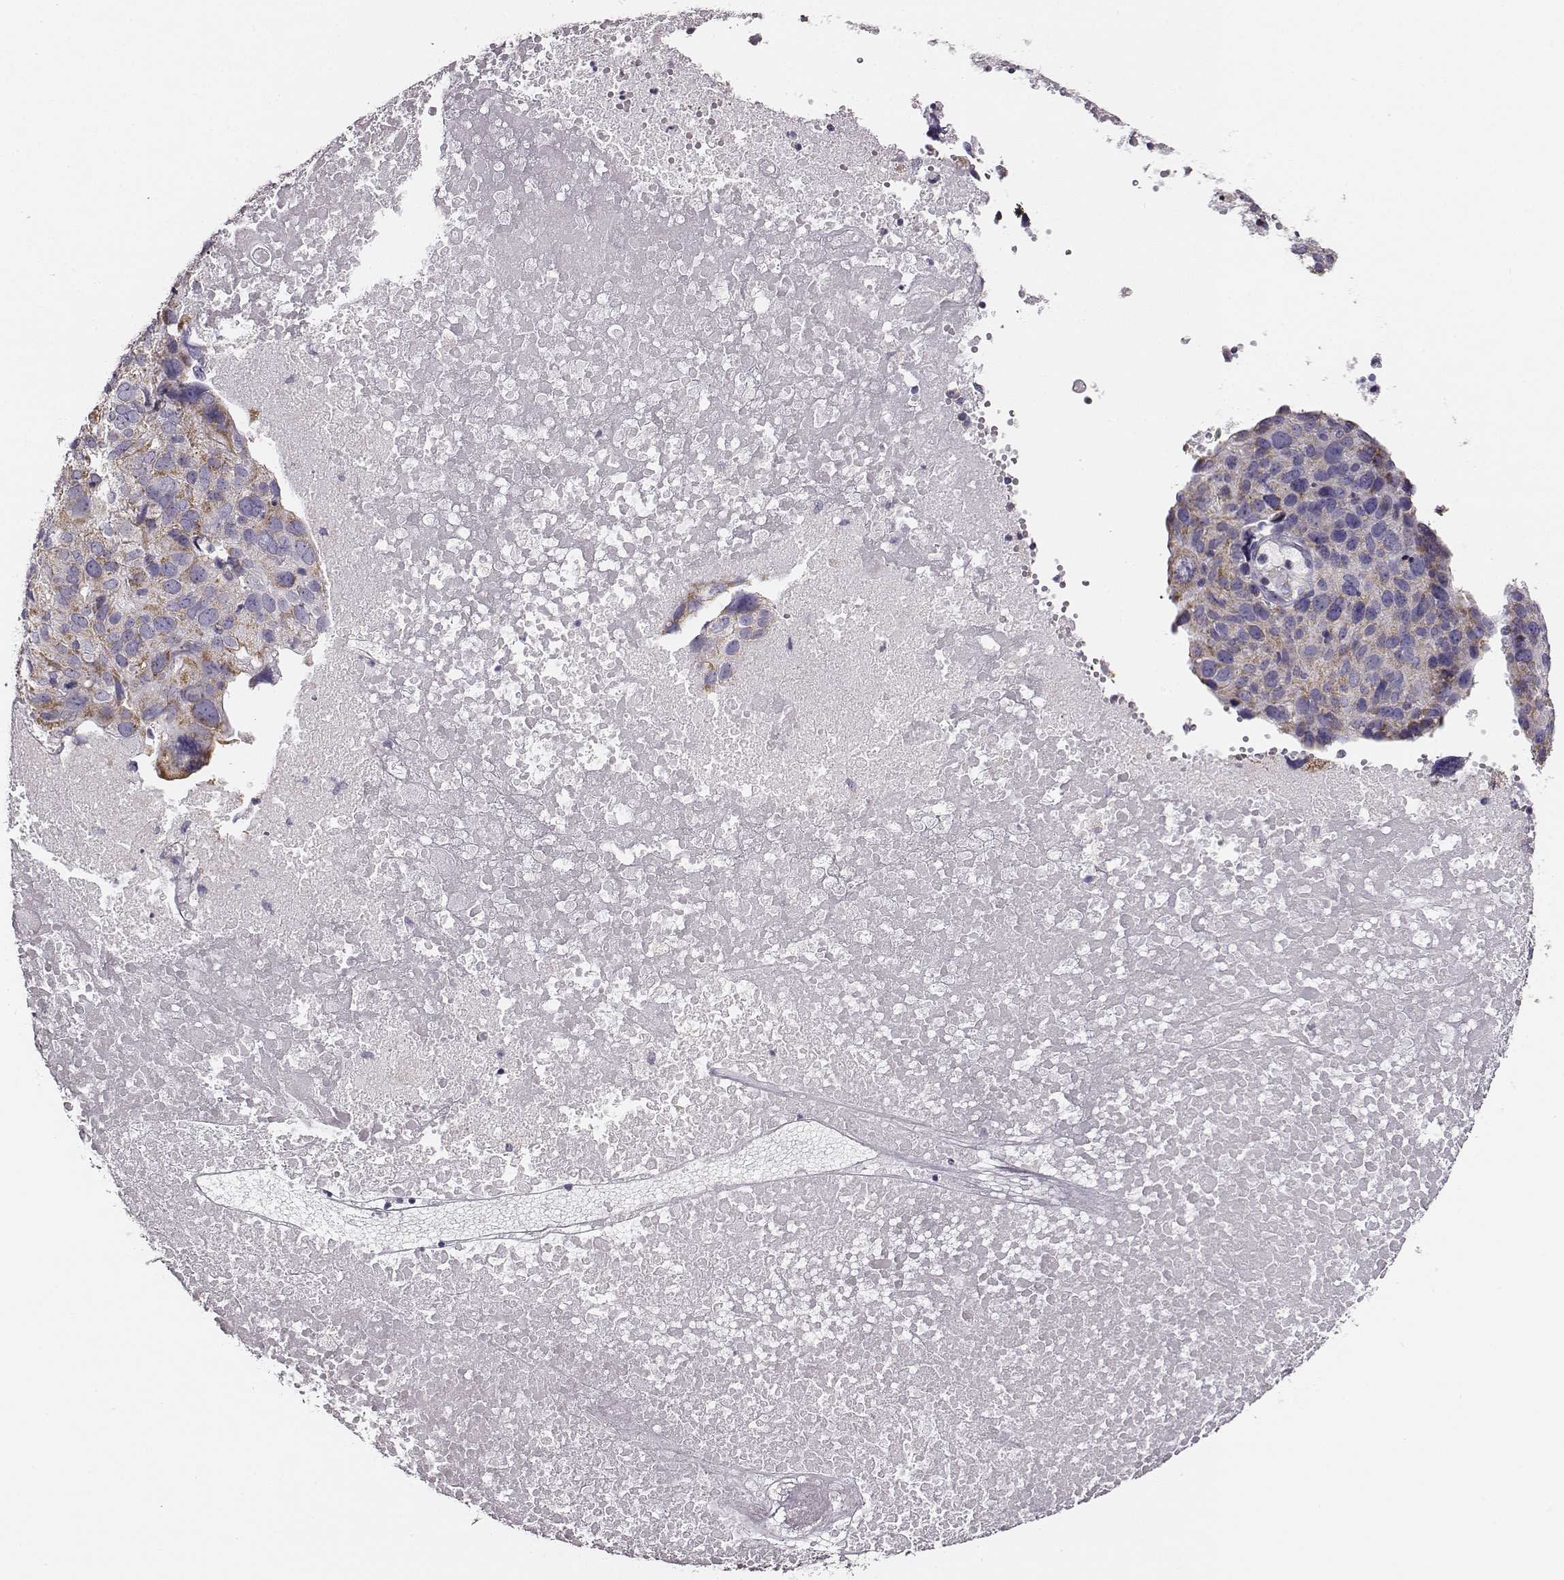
{"staining": {"intensity": "weak", "quantity": "<25%", "location": "cytoplasmic/membranous"}, "tissue": "ovarian cancer", "cell_type": "Tumor cells", "image_type": "cancer", "snomed": [{"axis": "morphology", "description": "Carcinoma, endometroid"}, {"axis": "topography", "description": "Ovary"}], "caption": "Ovarian cancer was stained to show a protein in brown. There is no significant expression in tumor cells.", "gene": "UBL4B", "patient": {"sex": "female", "age": 58}}